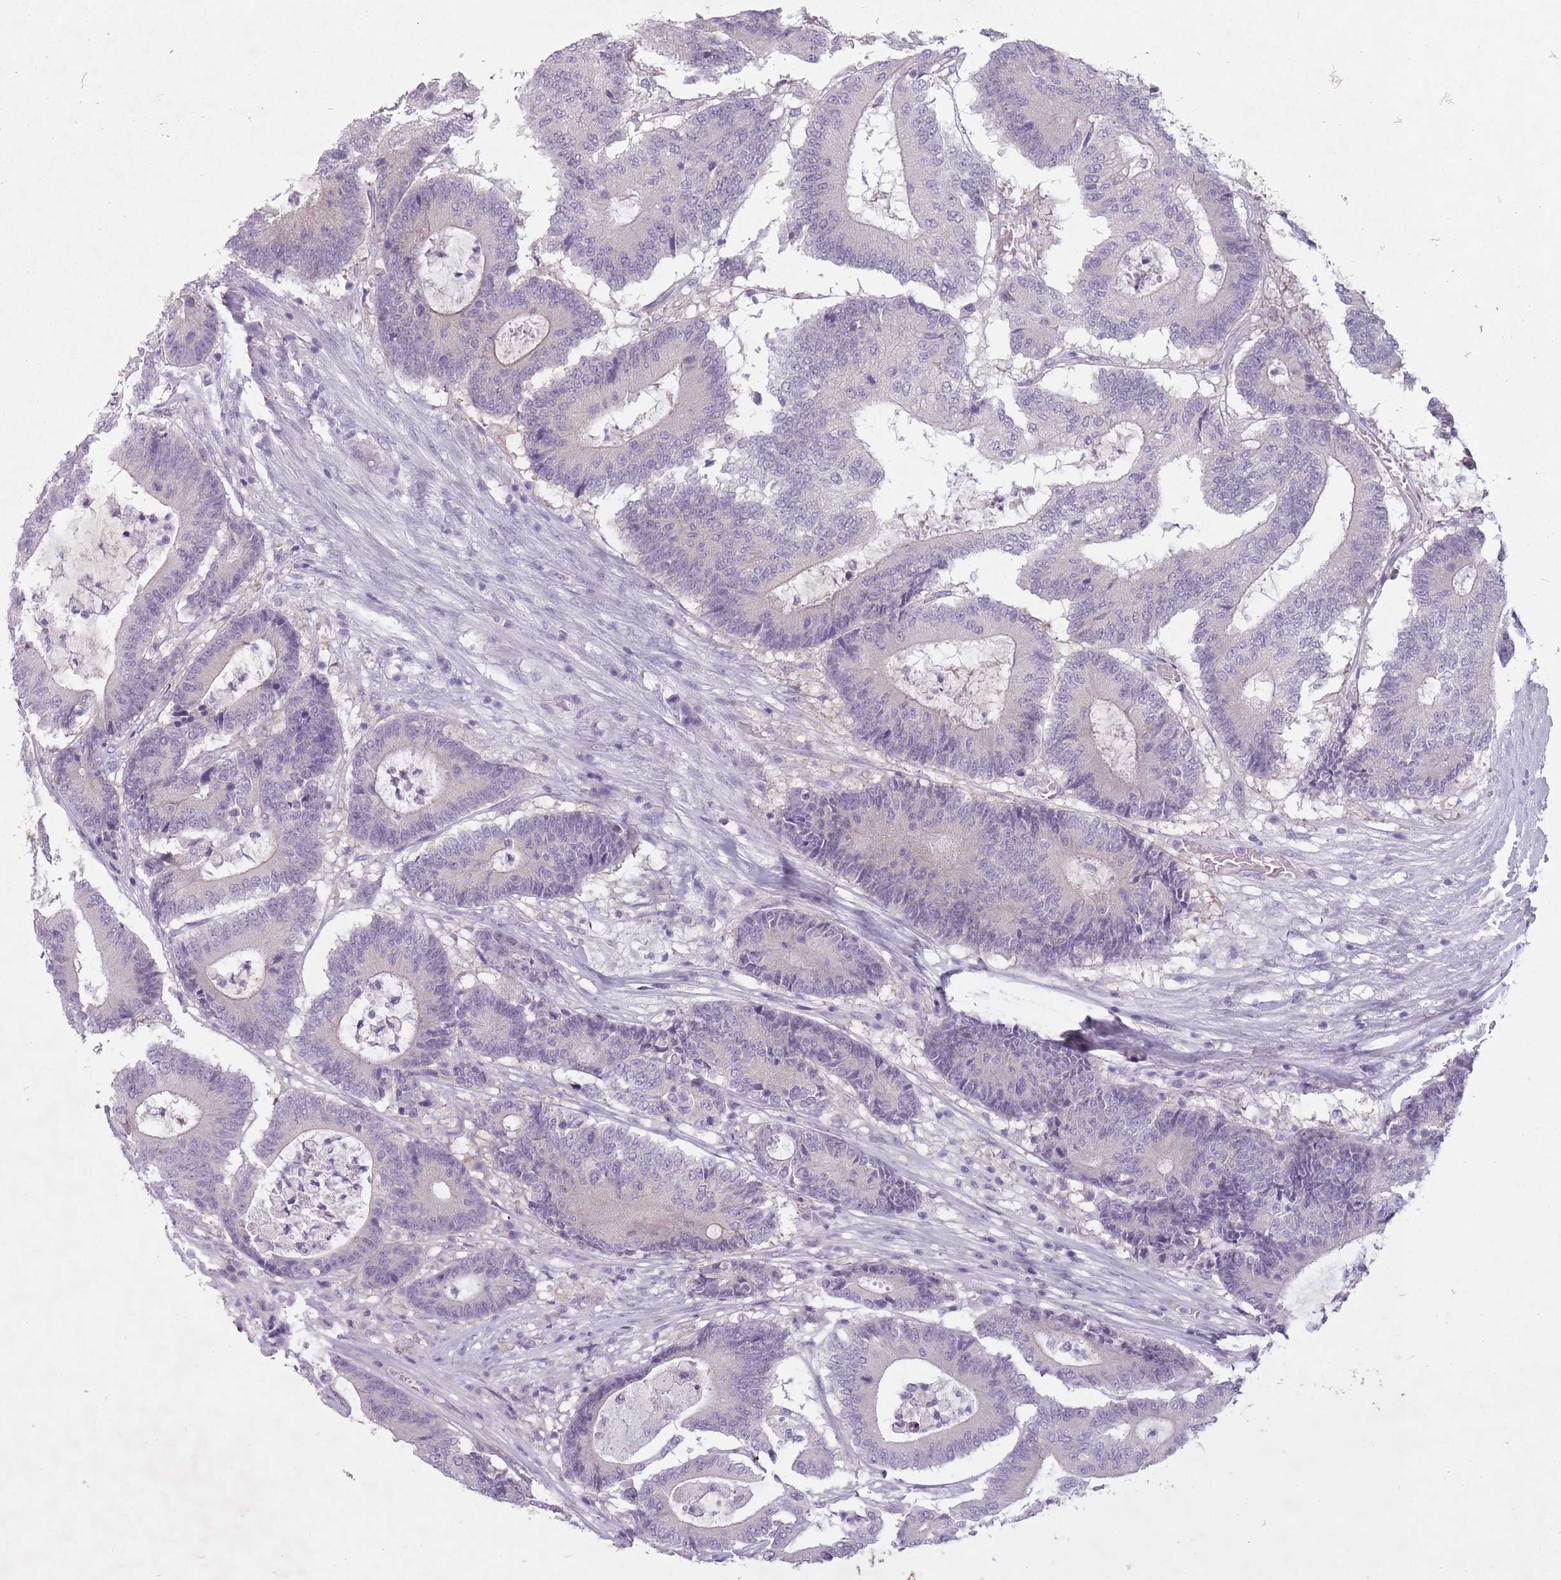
{"staining": {"intensity": "negative", "quantity": "none", "location": "none"}, "tissue": "colorectal cancer", "cell_type": "Tumor cells", "image_type": "cancer", "snomed": [{"axis": "morphology", "description": "Adenocarcinoma, NOS"}, {"axis": "topography", "description": "Colon"}], "caption": "IHC photomicrograph of neoplastic tissue: human colorectal cancer (adenocarcinoma) stained with DAB (3,3'-diaminobenzidine) shows no significant protein staining in tumor cells.", "gene": "FAM43B", "patient": {"sex": "female", "age": 84}}